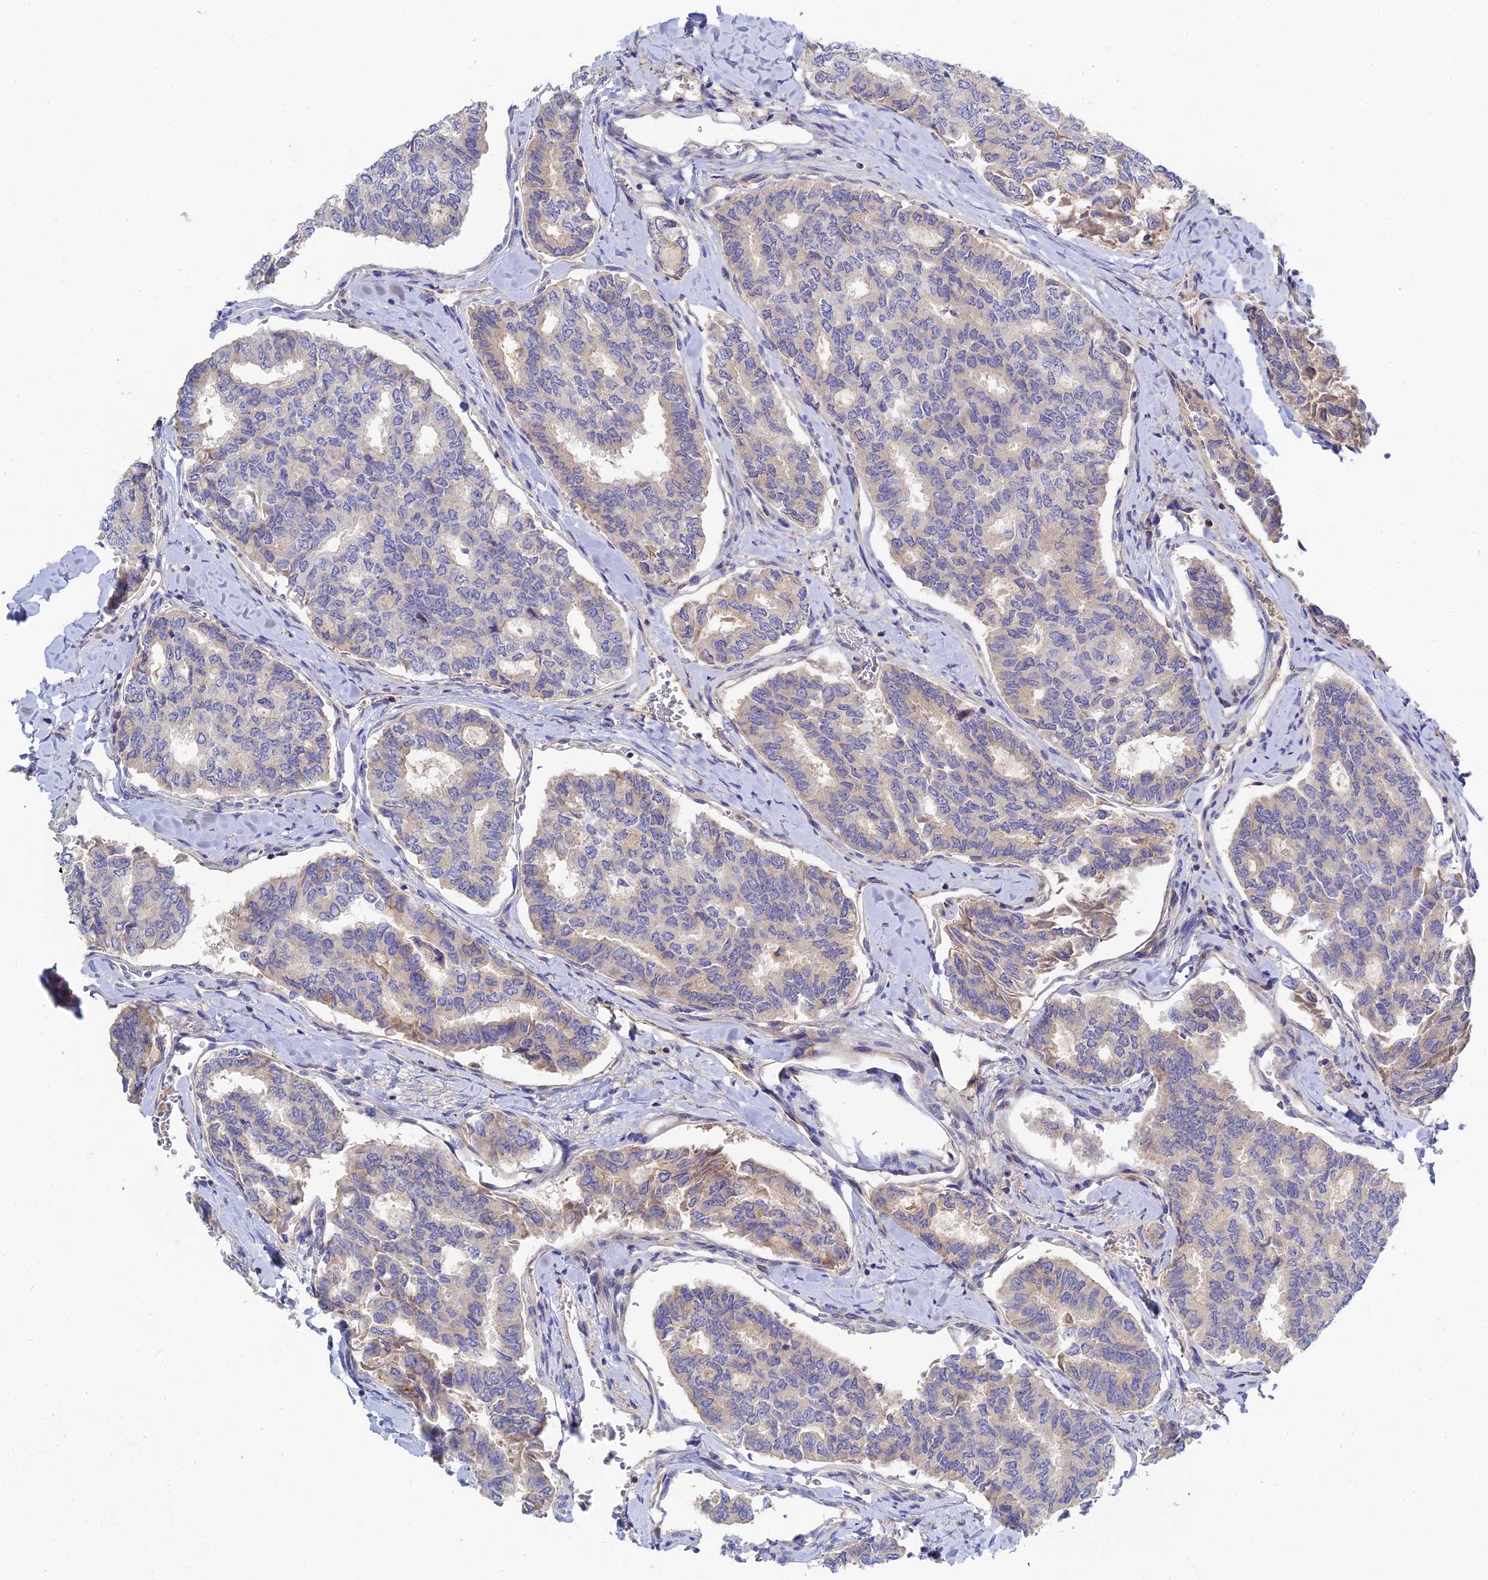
{"staining": {"intensity": "negative", "quantity": "none", "location": "none"}, "tissue": "thyroid cancer", "cell_type": "Tumor cells", "image_type": "cancer", "snomed": [{"axis": "morphology", "description": "Papillary adenocarcinoma, NOS"}, {"axis": "topography", "description": "Thyroid gland"}], "caption": "DAB (3,3'-diaminobenzidine) immunohistochemical staining of thyroid cancer reveals no significant positivity in tumor cells. Brightfield microscopy of immunohistochemistry stained with DAB (3,3'-diaminobenzidine) (brown) and hematoxylin (blue), captured at high magnification.", "gene": "SPATA5L1", "patient": {"sex": "female", "age": 35}}